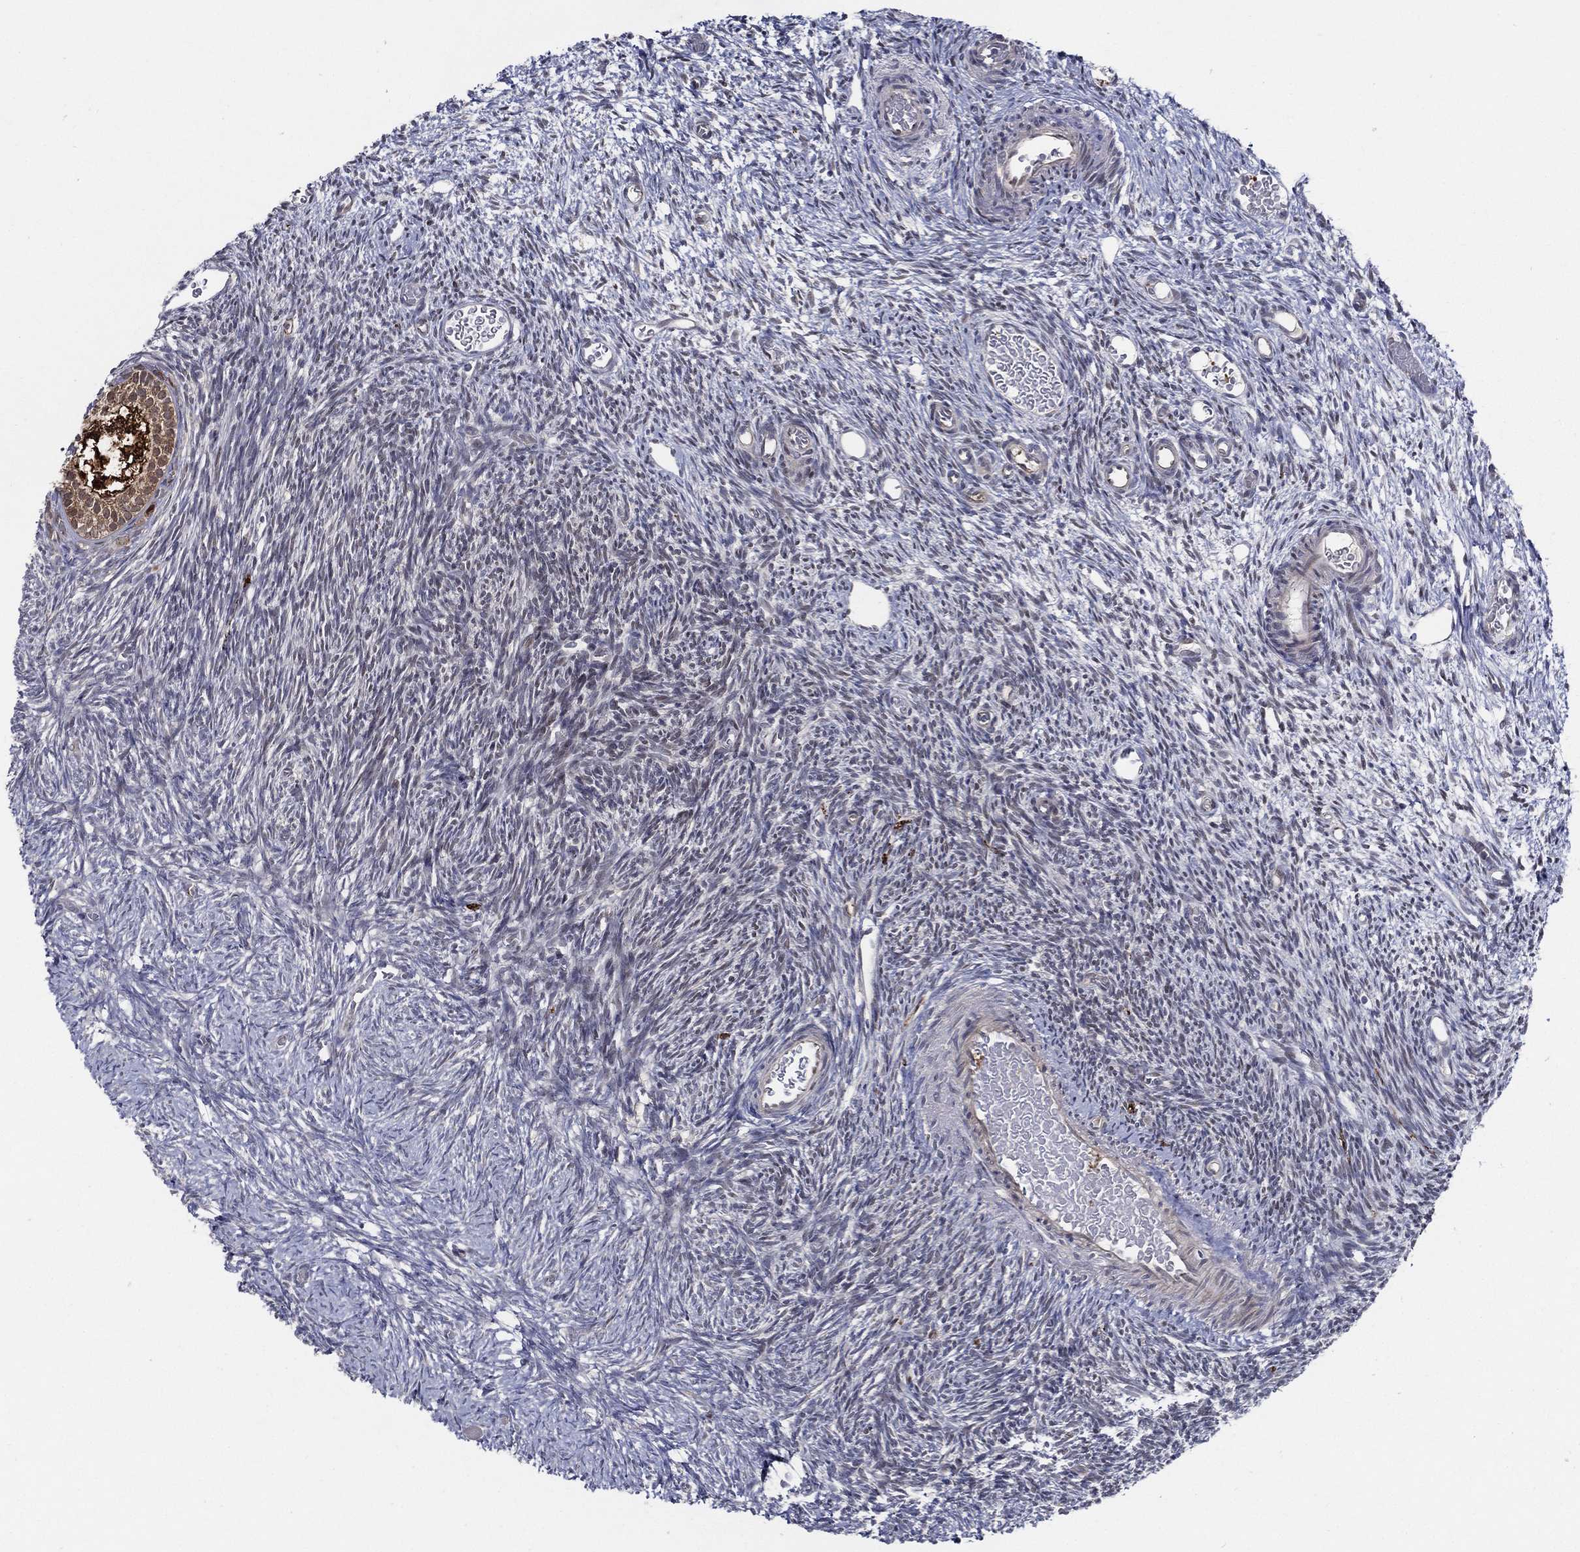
{"staining": {"intensity": "strong", "quantity": ">75%", "location": "cytoplasmic/membranous"}, "tissue": "ovary", "cell_type": "Follicle cells", "image_type": "normal", "snomed": [{"axis": "morphology", "description": "Normal tissue, NOS"}, {"axis": "topography", "description": "Ovary"}], "caption": "Ovary stained for a protein reveals strong cytoplasmic/membranous positivity in follicle cells. (IHC, brightfield microscopy, high magnification).", "gene": "ARHGAP11A", "patient": {"sex": "female", "age": 39}}